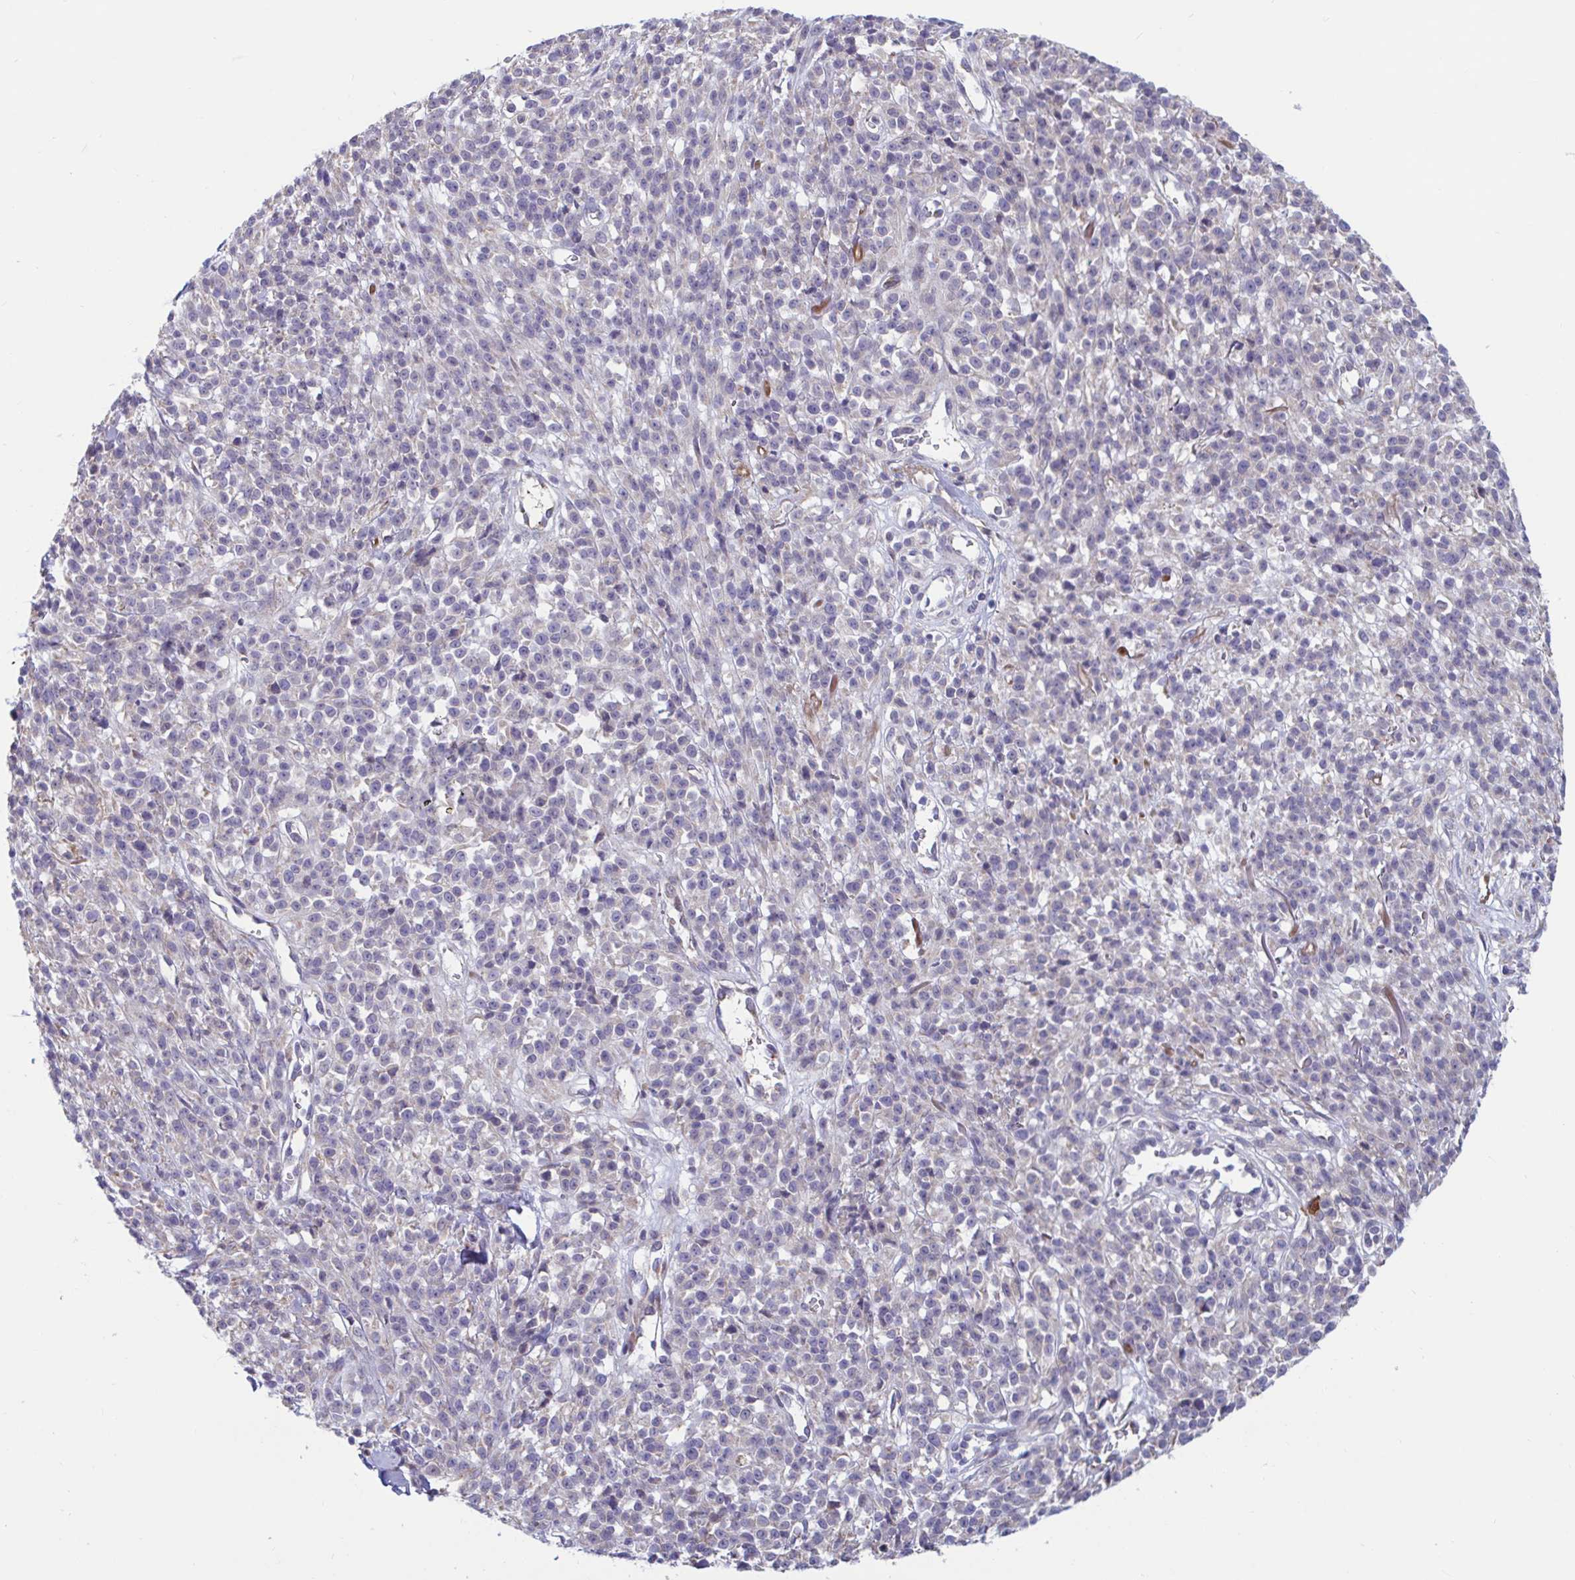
{"staining": {"intensity": "negative", "quantity": "none", "location": "none"}, "tissue": "melanoma", "cell_type": "Tumor cells", "image_type": "cancer", "snomed": [{"axis": "morphology", "description": "Malignant melanoma, NOS"}, {"axis": "topography", "description": "Skin"}, {"axis": "topography", "description": "Skin of trunk"}], "caption": "An immunohistochemistry (IHC) micrograph of melanoma is shown. There is no staining in tumor cells of melanoma. (Brightfield microscopy of DAB IHC at high magnification).", "gene": "WBP1", "patient": {"sex": "male", "age": 74}}